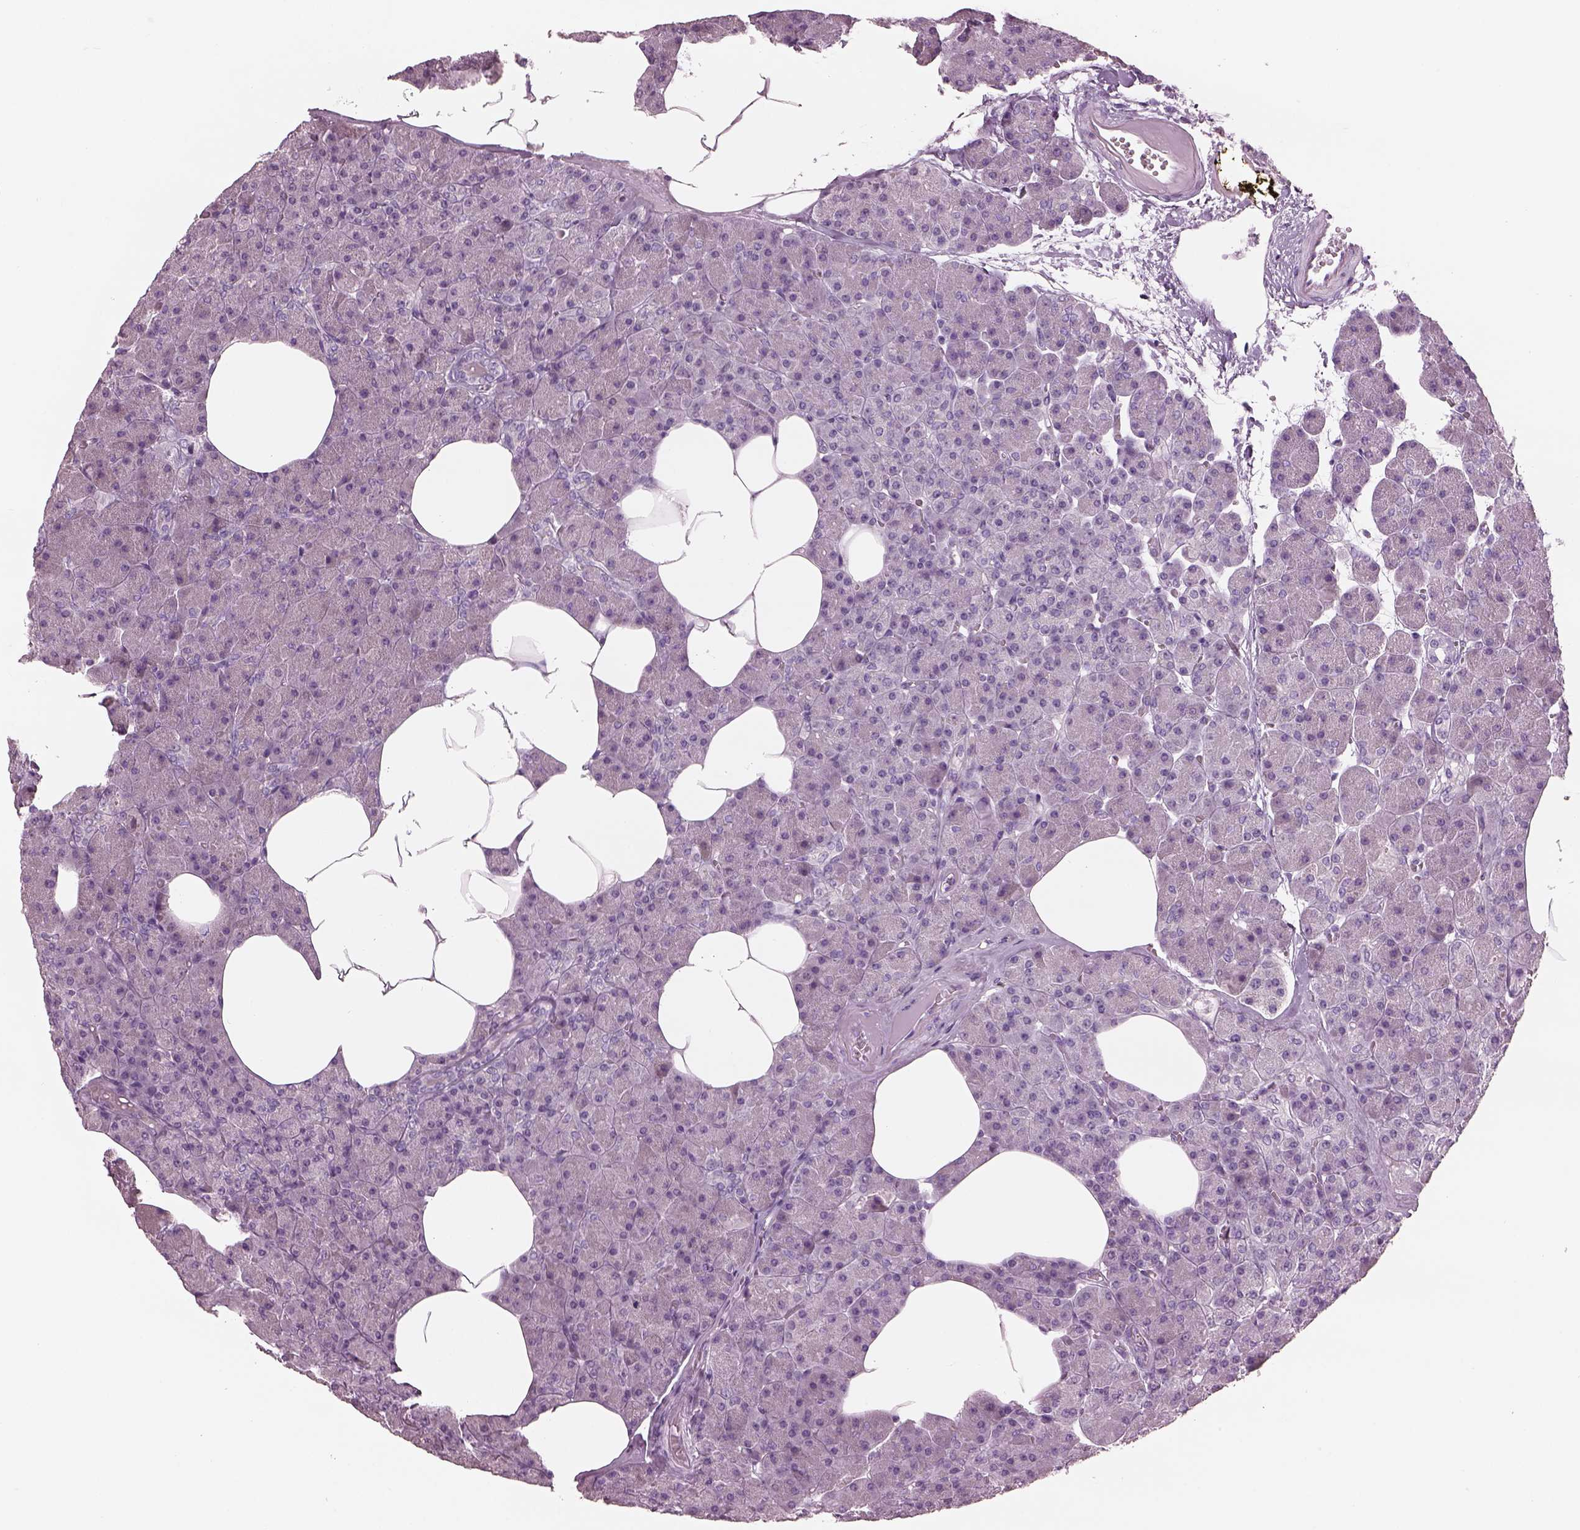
{"staining": {"intensity": "negative", "quantity": "none", "location": "none"}, "tissue": "pancreas", "cell_type": "Exocrine glandular cells", "image_type": "normal", "snomed": [{"axis": "morphology", "description": "Normal tissue, NOS"}, {"axis": "topography", "description": "Pancreas"}], "caption": "Pancreas stained for a protein using IHC displays no positivity exocrine glandular cells.", "gene": "PACRG", "patient": {"sex": "female", "age": 45}}